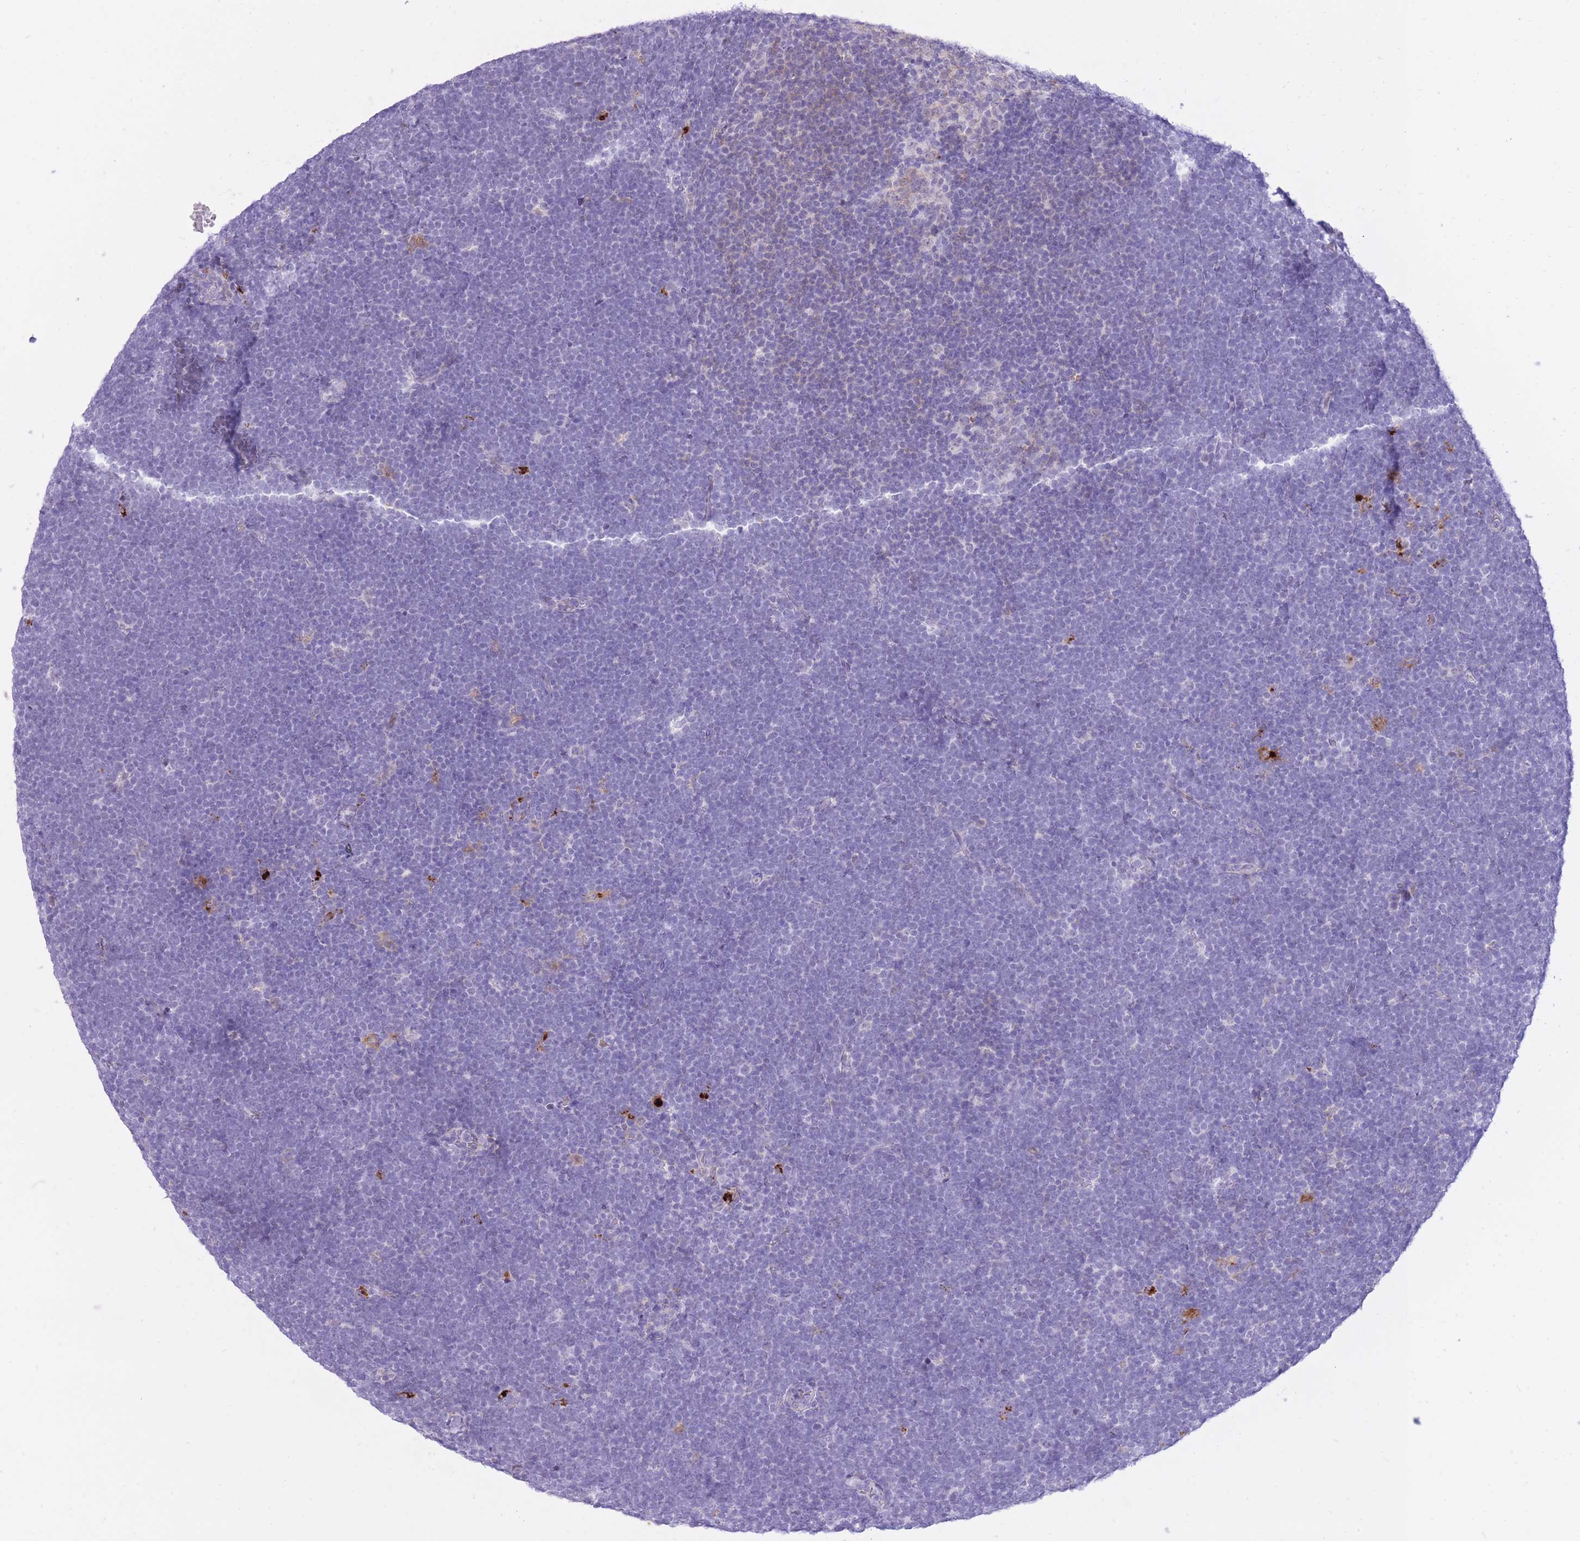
{"staining": {"intensity": "negative", "quantity": "none", "location": "none"}, "tissue": "lymphoma", "cell_type": "Tumor cells", "image_type": "cancer", "snomed": [{"axis": "morphology", "description": "Malignant lymphoma, non-Hodgkin's type, High grade"}, {"axis": "topography", "description": "Lymph node"}], "caption": "An image of human malignant lymphoma, non-Hodgkin's type (high-grade) is negative for staining in tumor cells.", "gene": "MEIS3", "patient": {"sex": "male", "age": 13}}